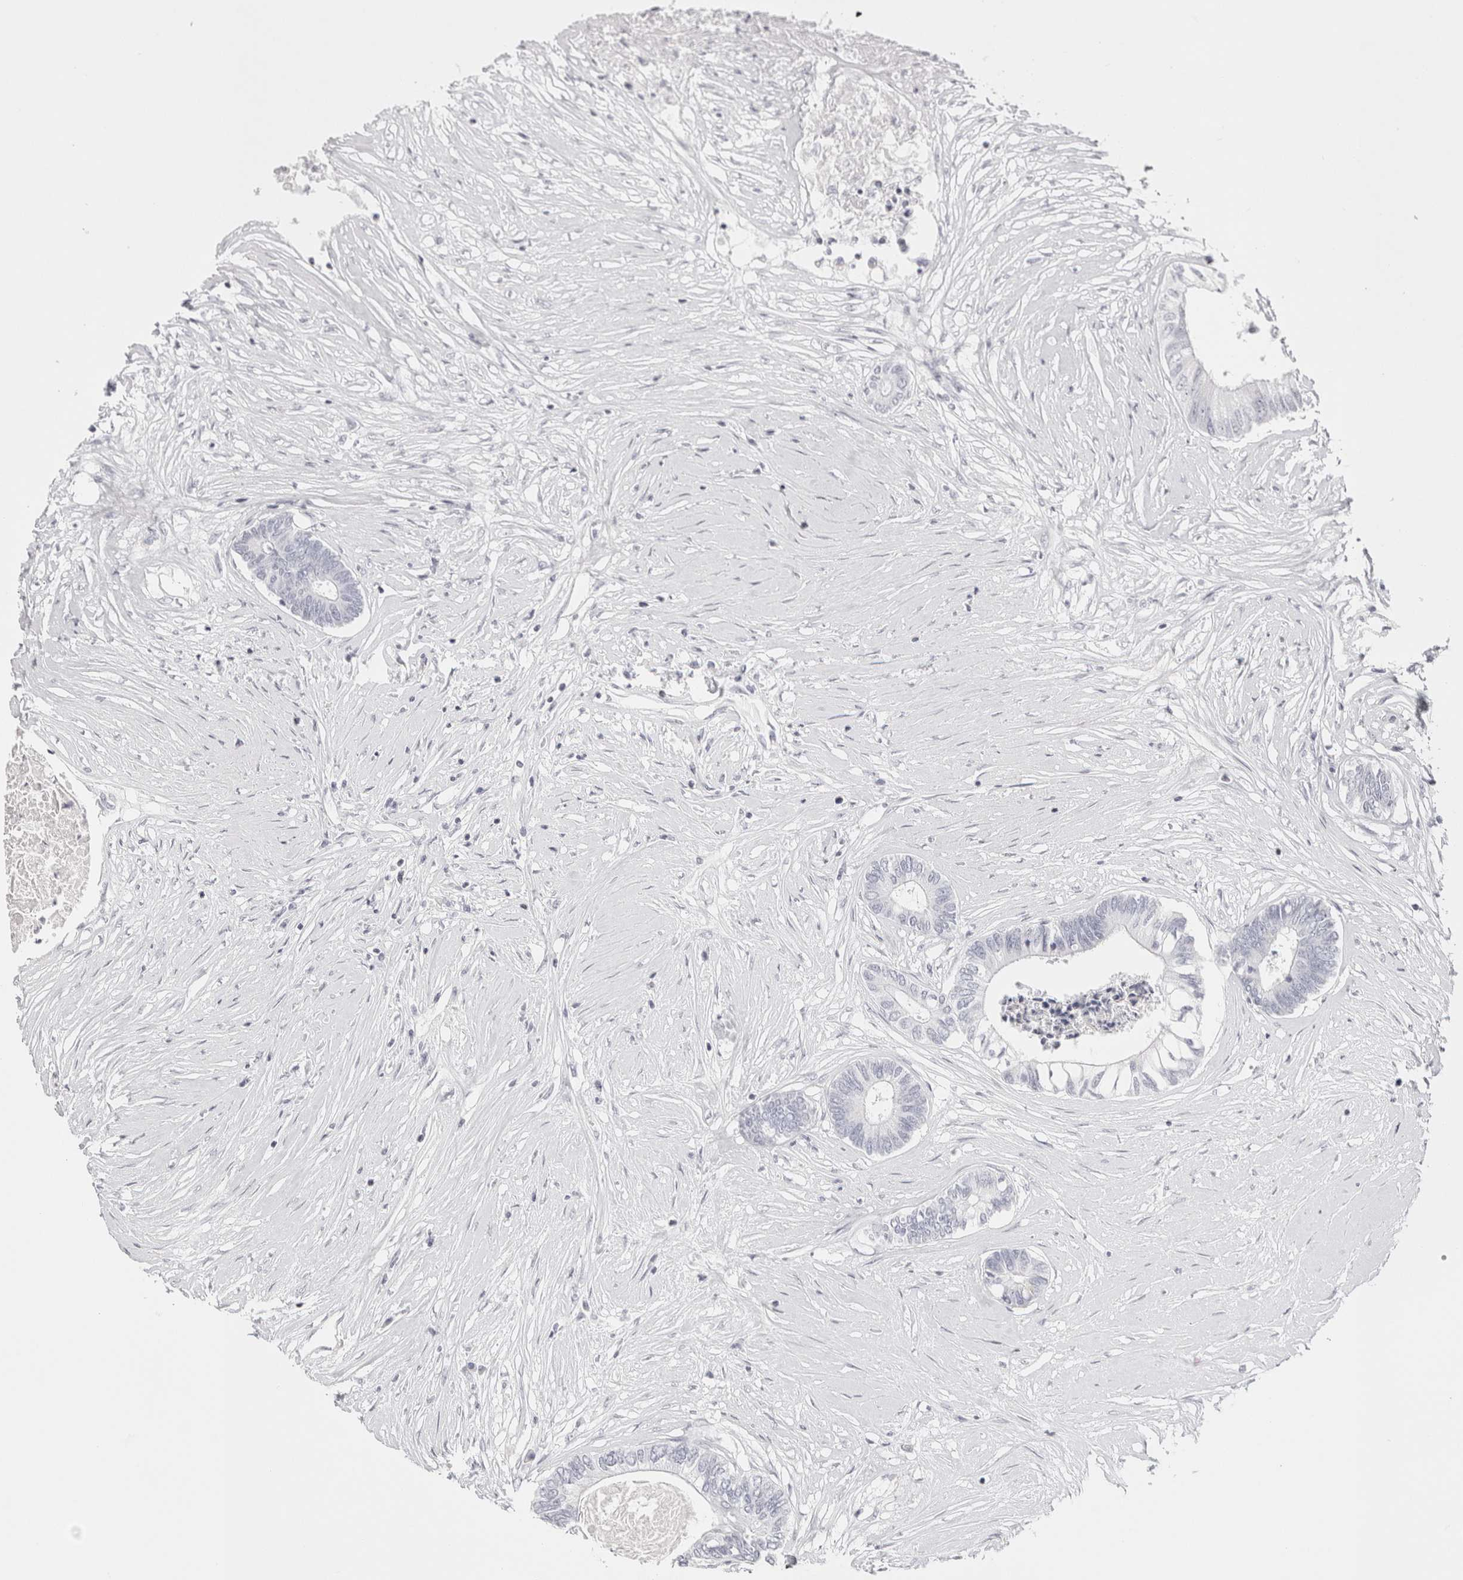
{"staining": {"intensity": "negative", "quantity": "none", "location": "none"}, "tissue": "colorectal cancer", "cell_type": "Tumor cells", "image_type": "cancer", "snomed": [{"axis": "morphology", "description": "Adenocarcinoma, NOS"}, {"axis": "topography", "description": "Rectum"}], "caption": "A photomicrograph of human colorectal cancer (adenocarcinoma) is negative for staining in tumor cells.", "gene": "GARIN1A", "patient": {"sex": "male", "age": 63}}